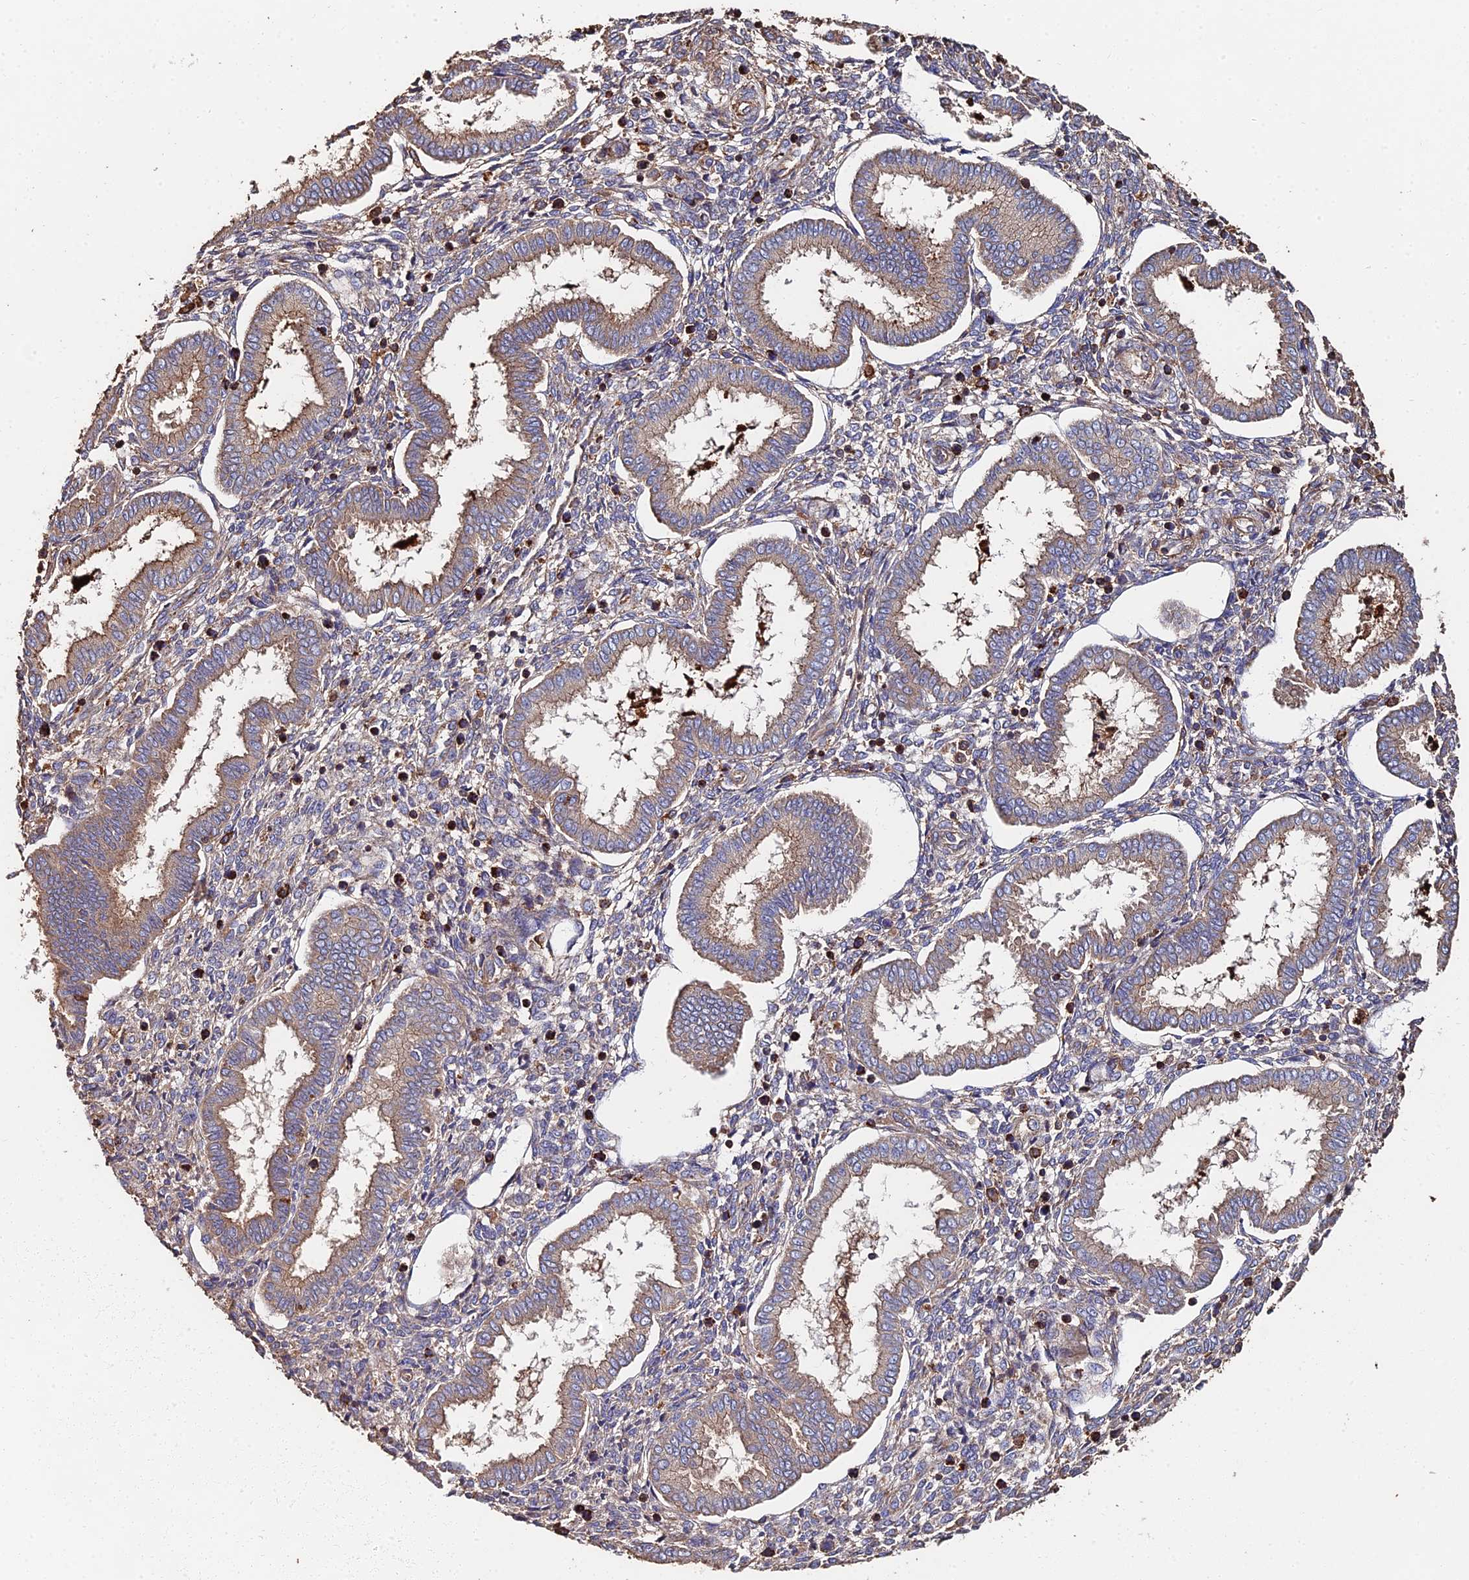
{"staining": {"intensity": "moderate", "quantity": "25%-75%", "location": "cytoplasmic/membranous"}, "tissue": "endometrium", "cell_type": "Cells in endometrial stroma", "image_type": "normal", "snomed": [{"axis": "morphology", "description": "Normal tissue, NOS"}, {"axis": "topography", "description": "Endometrium"}], "caption": "Protein positivity by IHC displays moderate cytoplasmic/membranous expression in approximately 25%-75% of cells in endometrial stroma in benign endometrium.", "gene": "EXT1", "patient": {"sex": "female", "age": 24}}